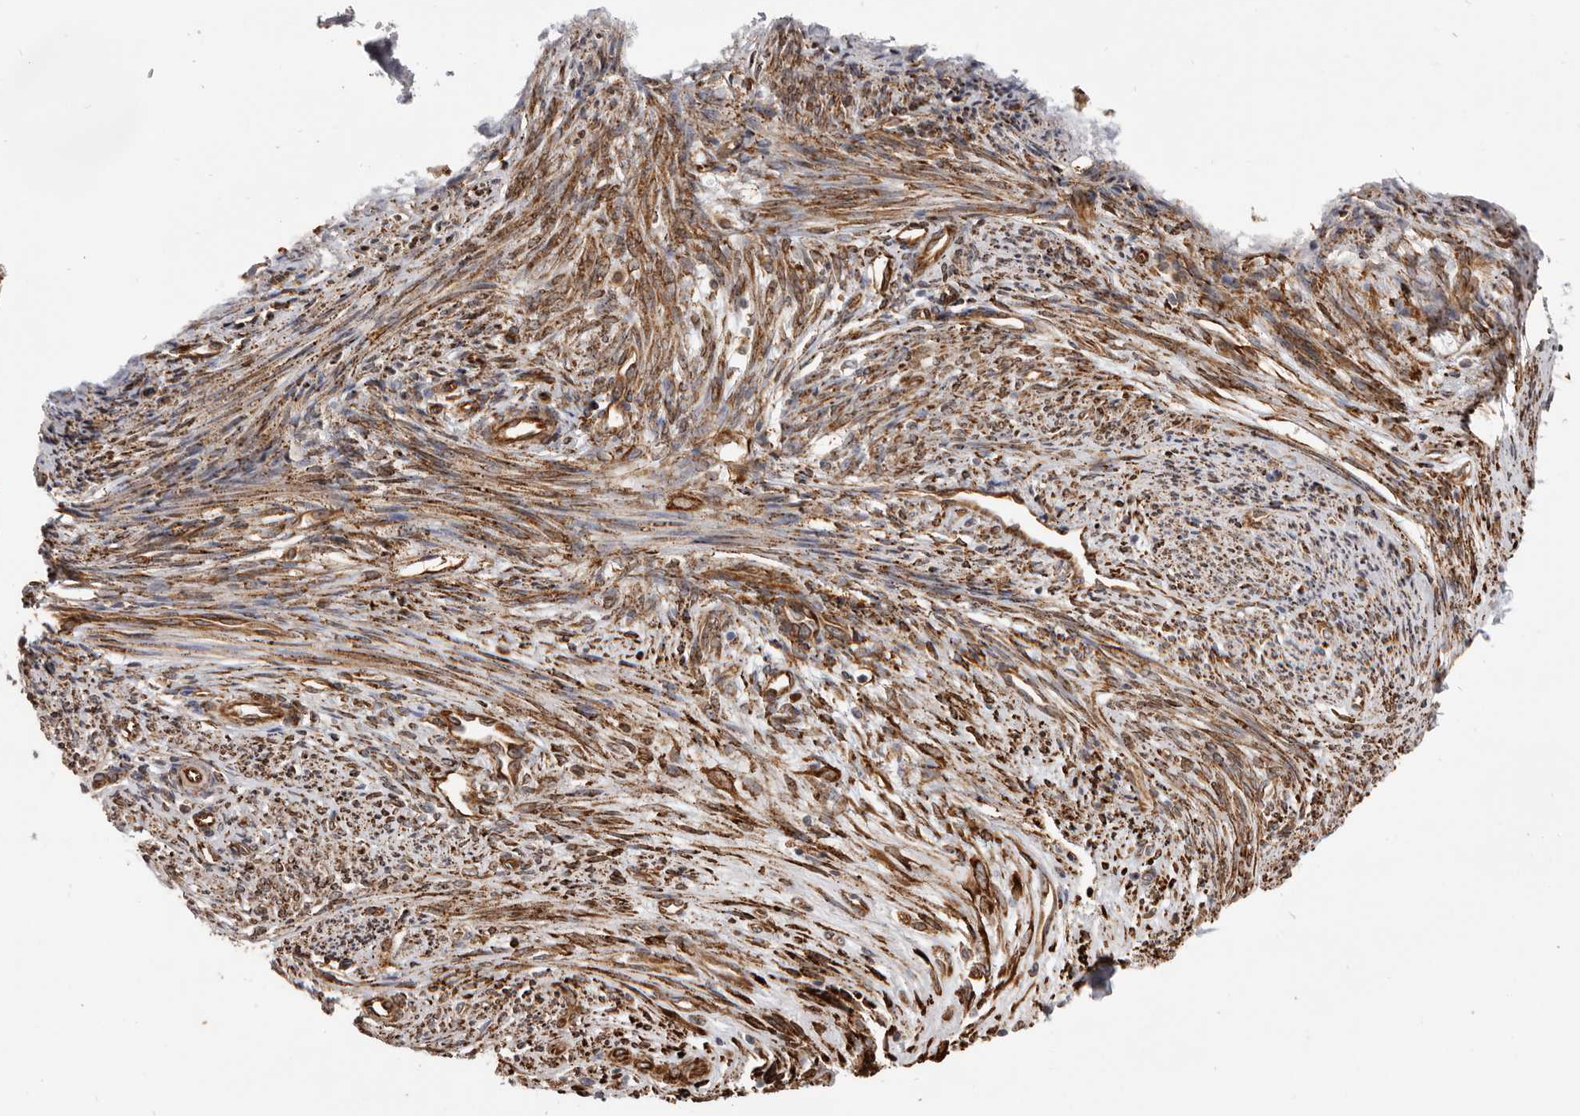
{"staining": {"intensity": "strong", "quantity": "25%-75%", "location": "cytoplasmic/membranous"}, "tissue": "endometrium", "cell_type": "Cells in endometrial stroma", "image_type": "normal", "snomed": [{"axis": "morphology", "description": "Normal tissue, NOS"}, {"axis": "topography", "description": "Endometrium"}], "caption": "The immunohistochemical stain labels strong cytoplasmic/membranous staining in cells in endometrial stroma of benign endometrium. Ihc stains the protein of interest in brown and the nuclei are stained blue.", "gene": "WDTC1", "patient": {"sex": "female", "age": 56}}